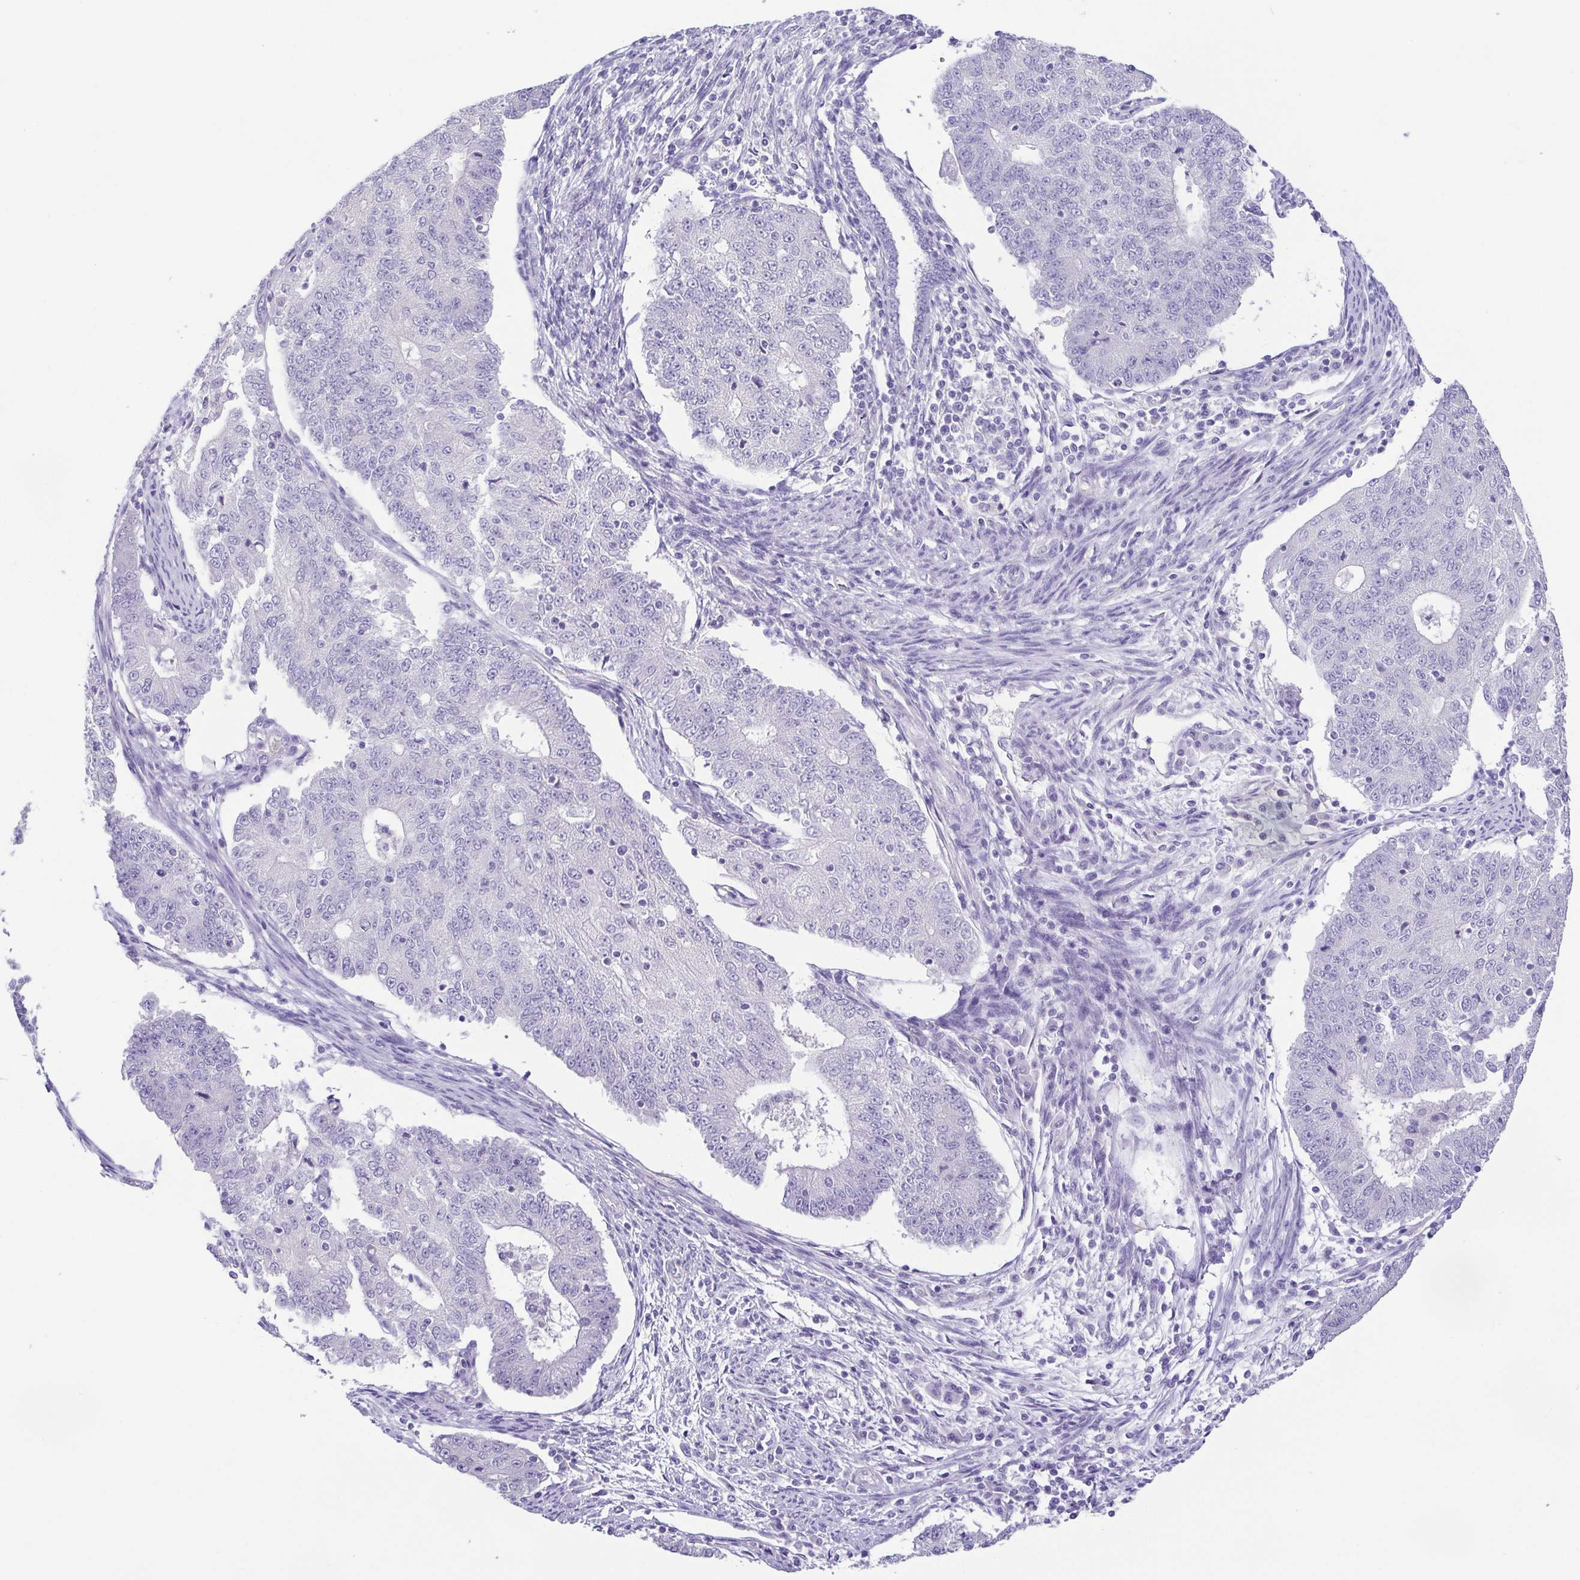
{"staining": {"intensity": "negative", "quantity": "none", "location": "none"}, "tissue": "endometrial cancer", "cell_type": "Tumor cells", "image_type": "cancer", "snomed": [{"axis": "morphology", "description": "Adenocarcinoma, NOS"}, {"axis": "topography", "description": "Endometrium"}], "caption": "Micrograph shows no significant protein staining in tumor cells of adenocarcinoma (endometrial).", "gene": "EPB42", "patient": {"sex": "female", "age": 56}}